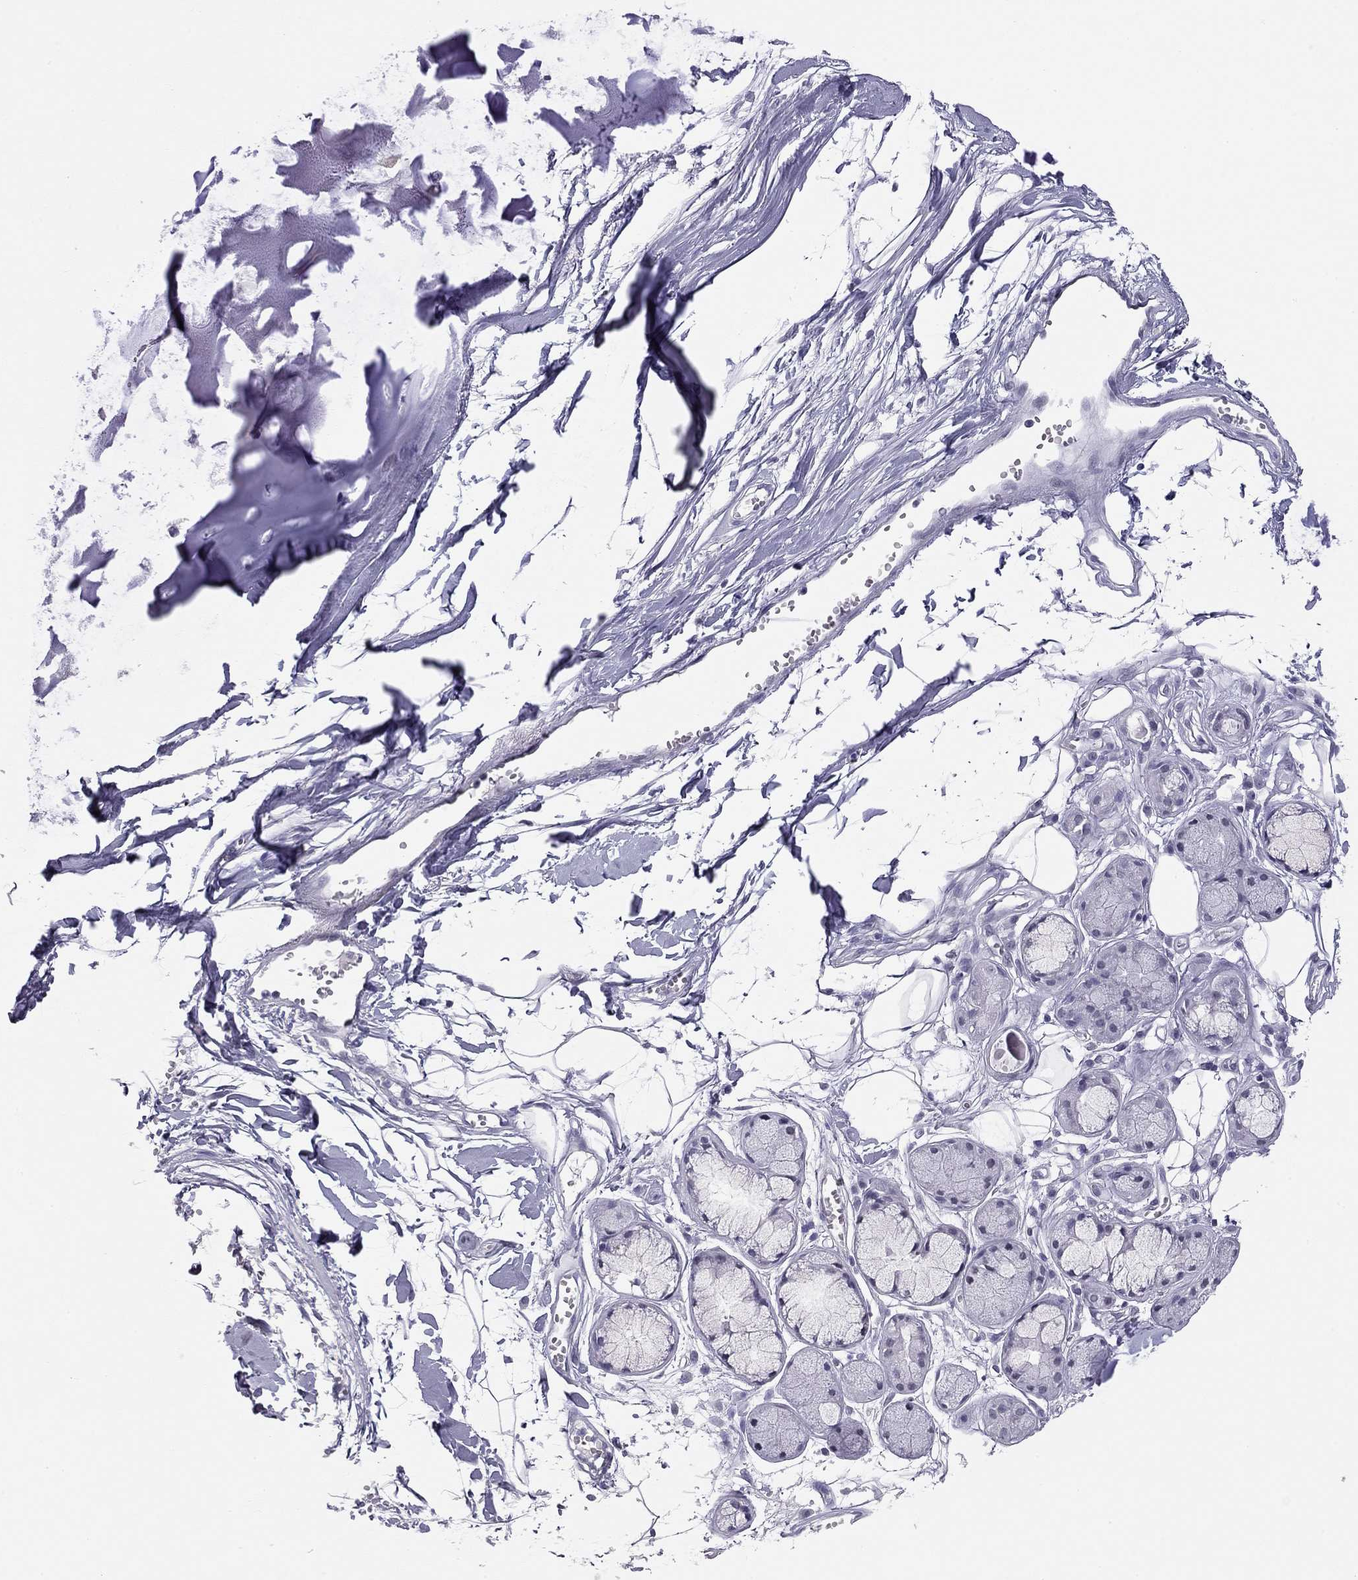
{"staining": {"intensity": "negative", "quantity": "none", "location": "none"}, "tissue": "soft tissue", "cell_type": "Fibroblasts", "image_type": "normal", "snomed": [{"axis": "morphology", "description": "Normal tissue, NOS"}, {"axis": "morphology", "description": "Squamous cell carcinoma, NOS"}, {"axis": "topography", "description": "Cartilage tissue"}, {"axis": "topography", "description": "Lung"}], "caption": "The photomicrograph exhibits no significant expression in fibroblasts of soft tissue. (Brightfield microscopy of DAB immunohistochemistry at high magnification).", "gene": "DOT1L", "patient": {"sex": "male", "age": 66}}